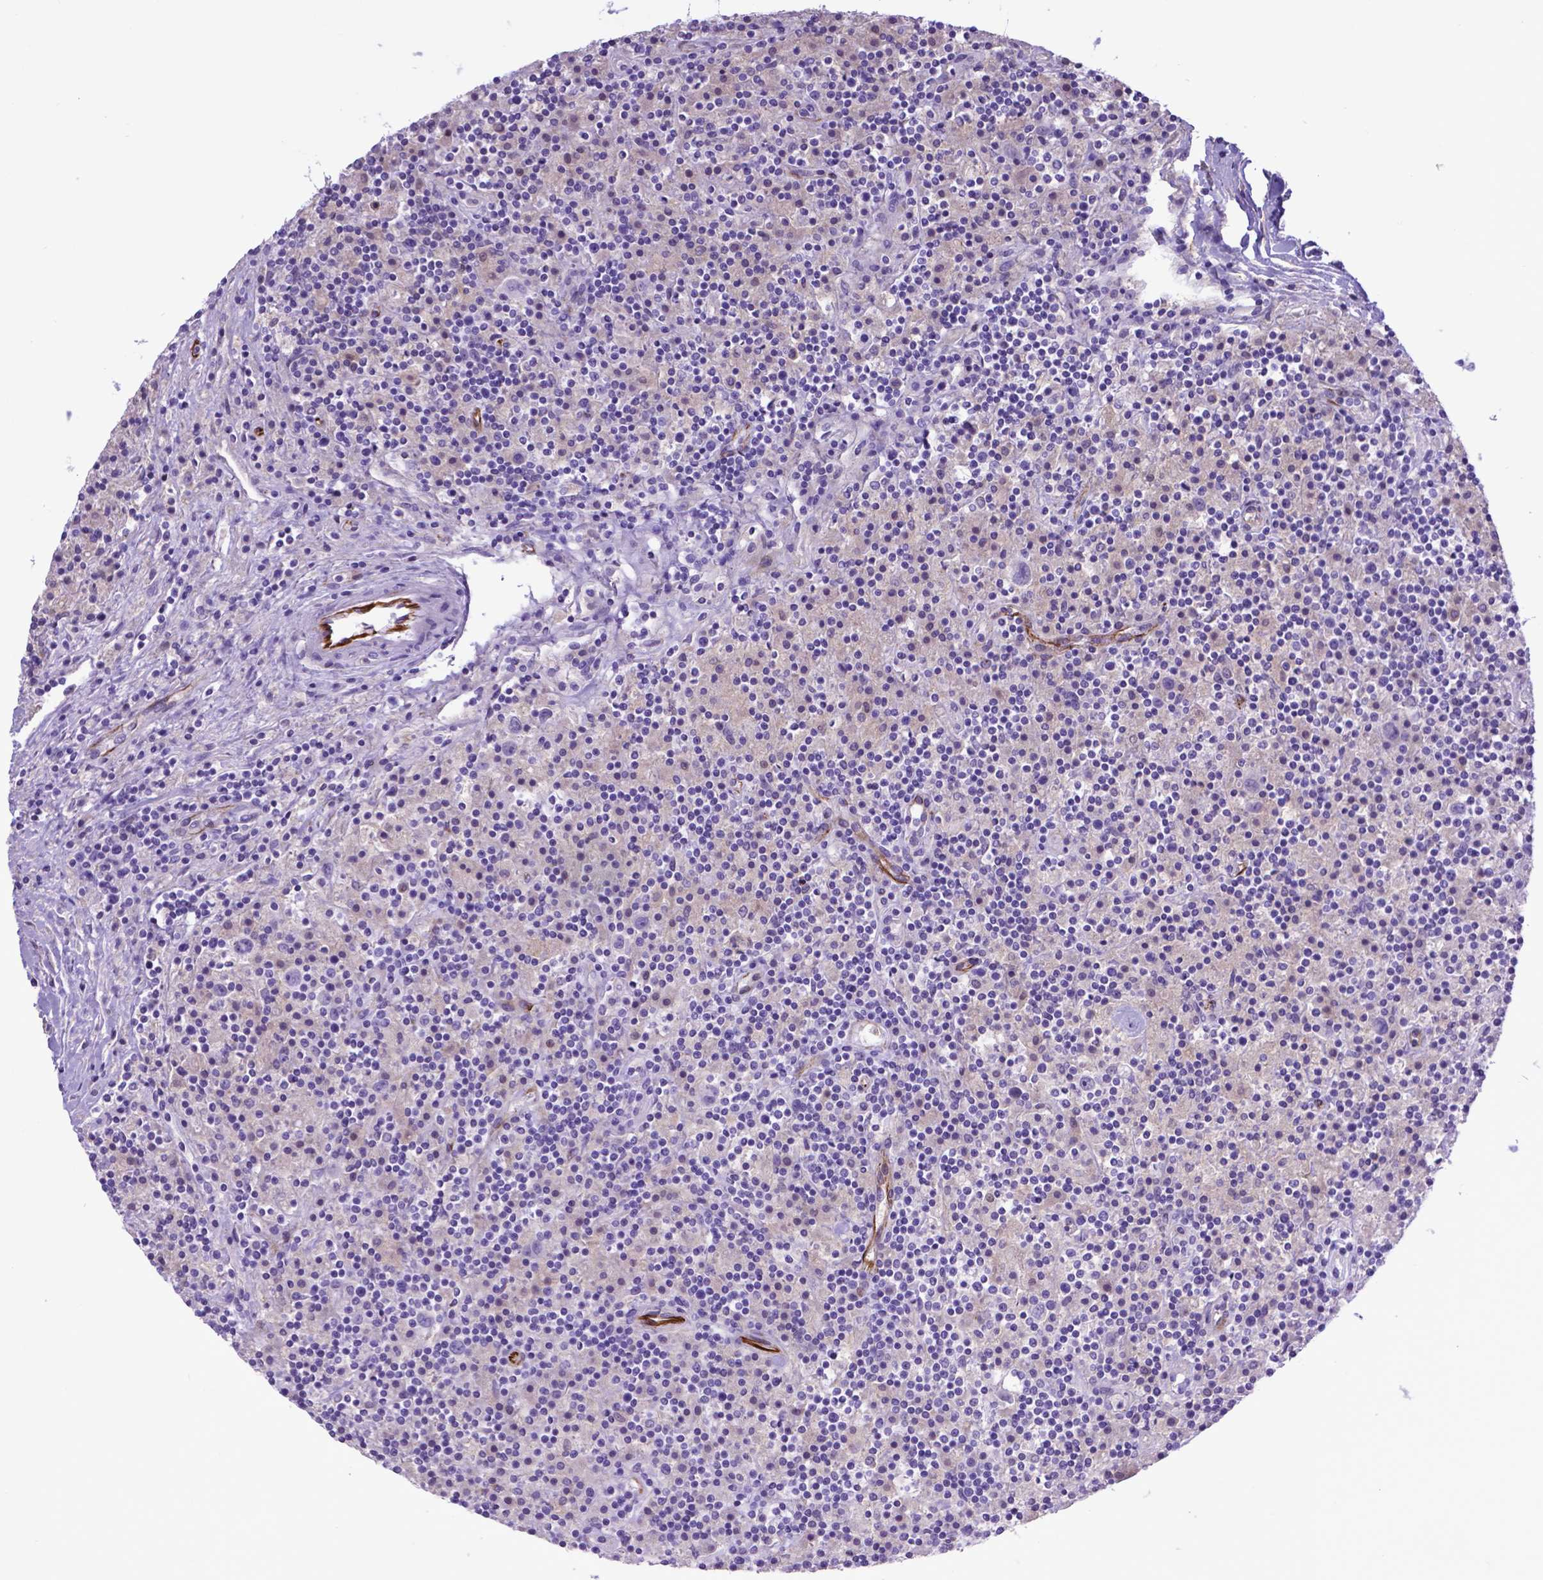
{"staining": {"intensity": "negative", "quantity": "none", "location": "none"}, "tissue": "lymphoma", "cell_type": "Tumor cells", "image_type": "cancer", "snomed": [{"axis": "morphology", "description": "Hodgkin's disease, NOS"}, {"axis": "topography", "description": "Lymph node"}], "caption": "Tumor cells show no significant expression in Hodgkin's disease.", "gene": "LZTR1", "patient": {"sex": "male", "age": 70}}